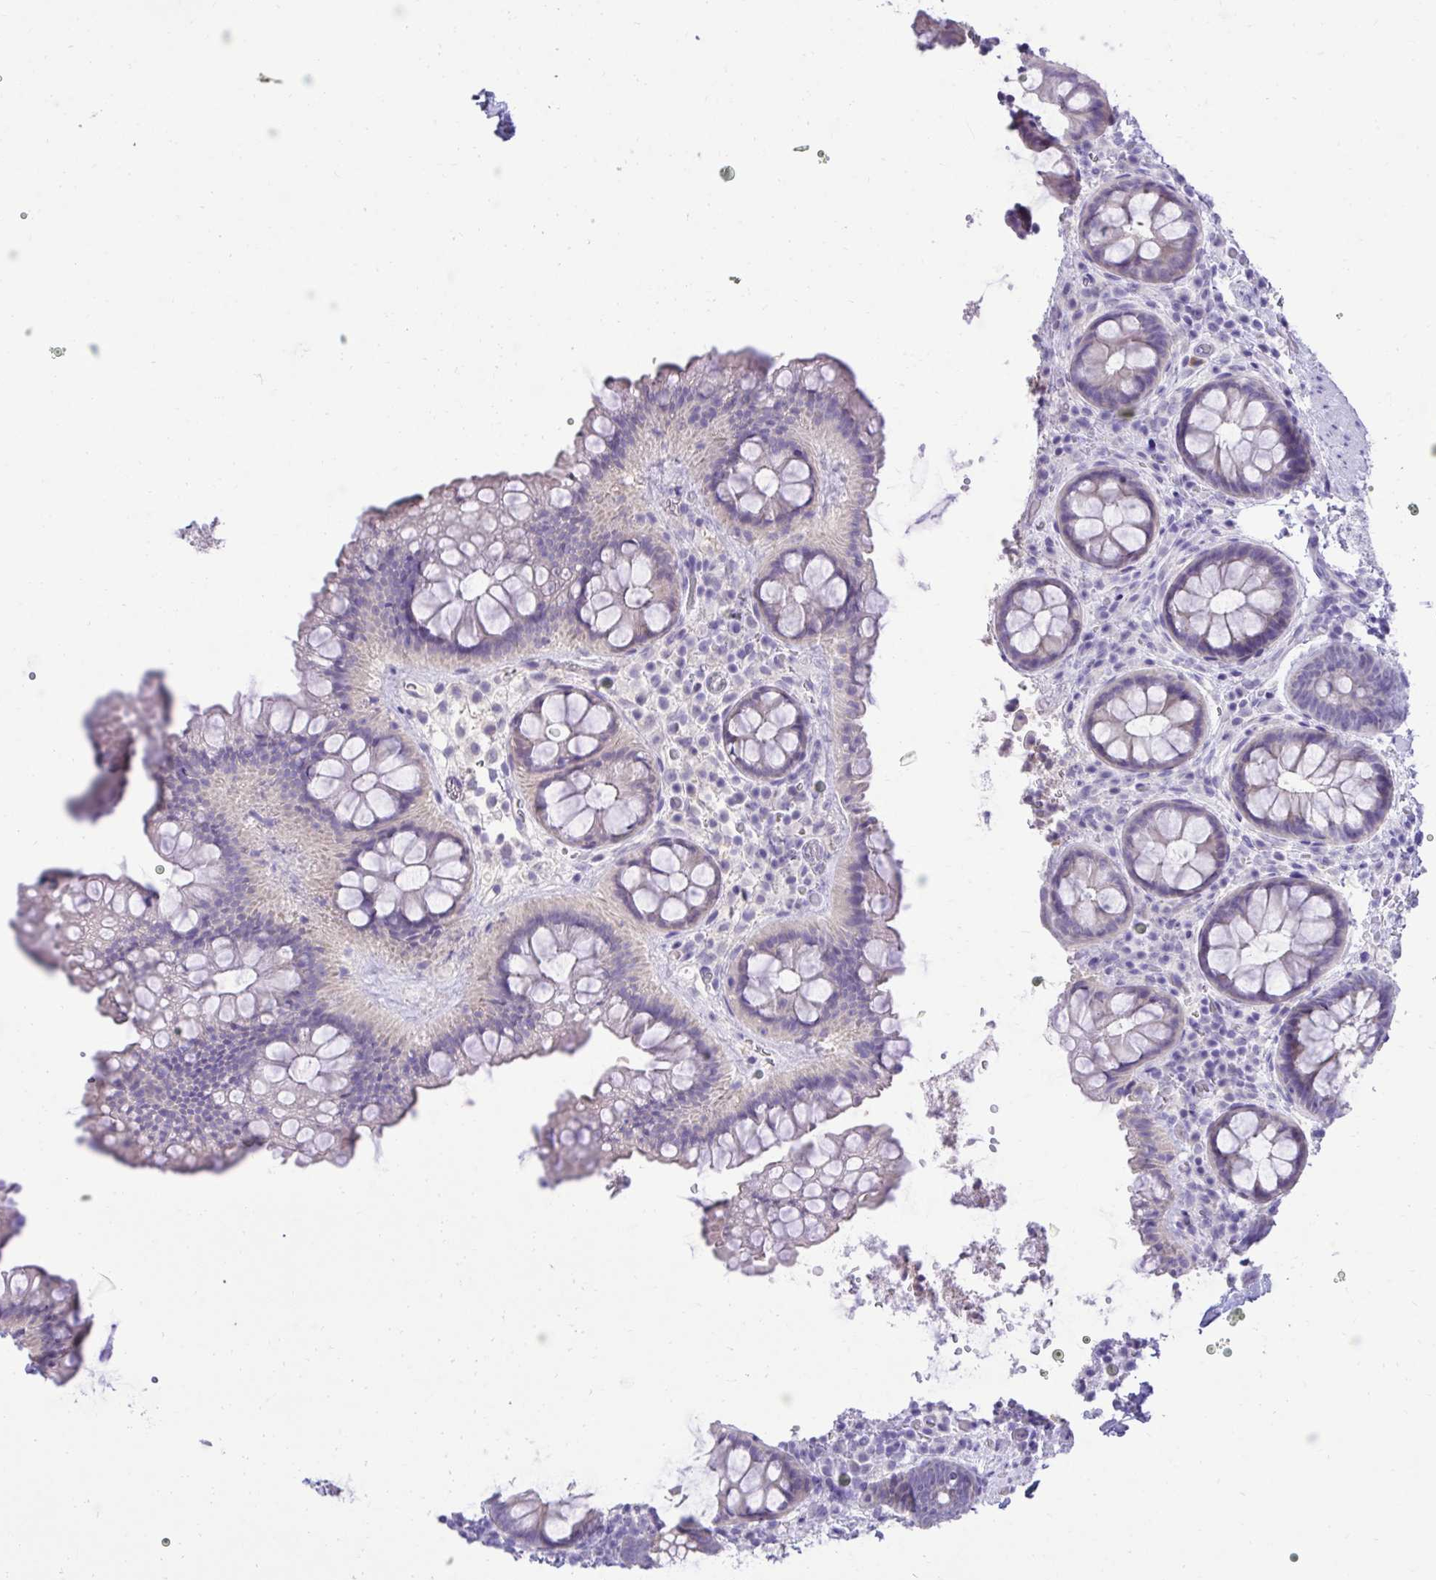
{"staining": {"intensity": "negative", "quantity": "none", "location": "none"}, "tissue": "rectum", "cell_type": "Glandular cells", "image_type": "normal", "snomed": [{"axis": "morphology", "description": "Normal tissue, NOS"}, {"axis": "topography", "description": "Rectum"}], "caption": "IHC histopathology image of benign rectum: human rectum stained with DAB displays no significant protein expression in glandular cells. (DAB IHC, high magnification).", "gene": "TMCO5A", "patient": {"sex": "female", "age": 69}}